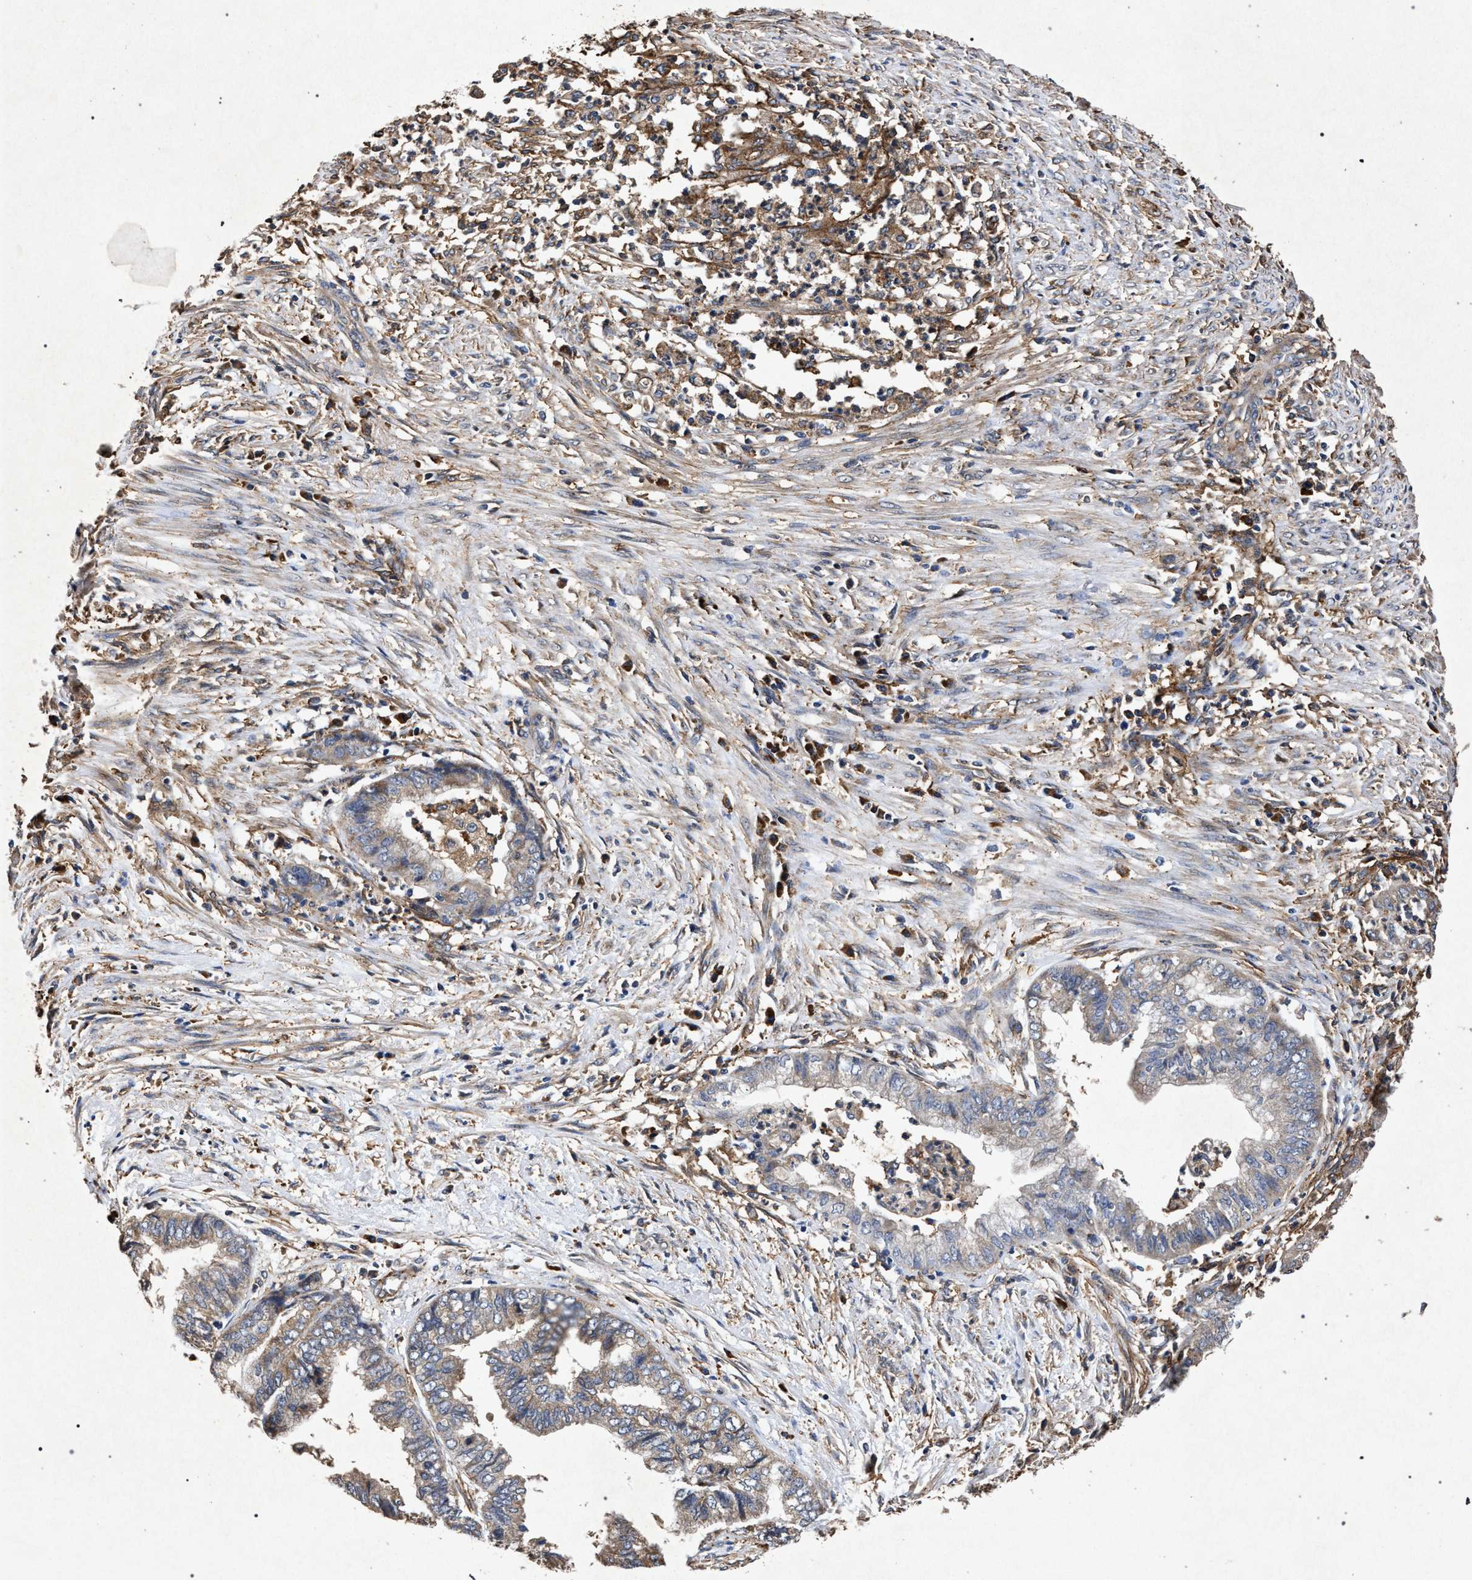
{"staining": {"intensity": "weak", "quantity": "<25%", "location": "cytoplasmic/membranous"}, "tissue": "endometrial cancer", "cell_type": "Tumor cells", "image_type": "cancer", "snomed": [{"axis": "morphology", "description": "Necrosis, NOS"}, {"axis": "morphology", "description": "Adenocarcinoma, NOS"}, {"axis": "topography", "description": "Endometrium"}], "caption": "A high-resolution micrograph shows immunohistochemistry staining of adenocarcinoma (endometrial), which displays no significant positivity in tumor cells.", "gene": "MARCKS", "patient": {"sex": "female", "age": 79}}